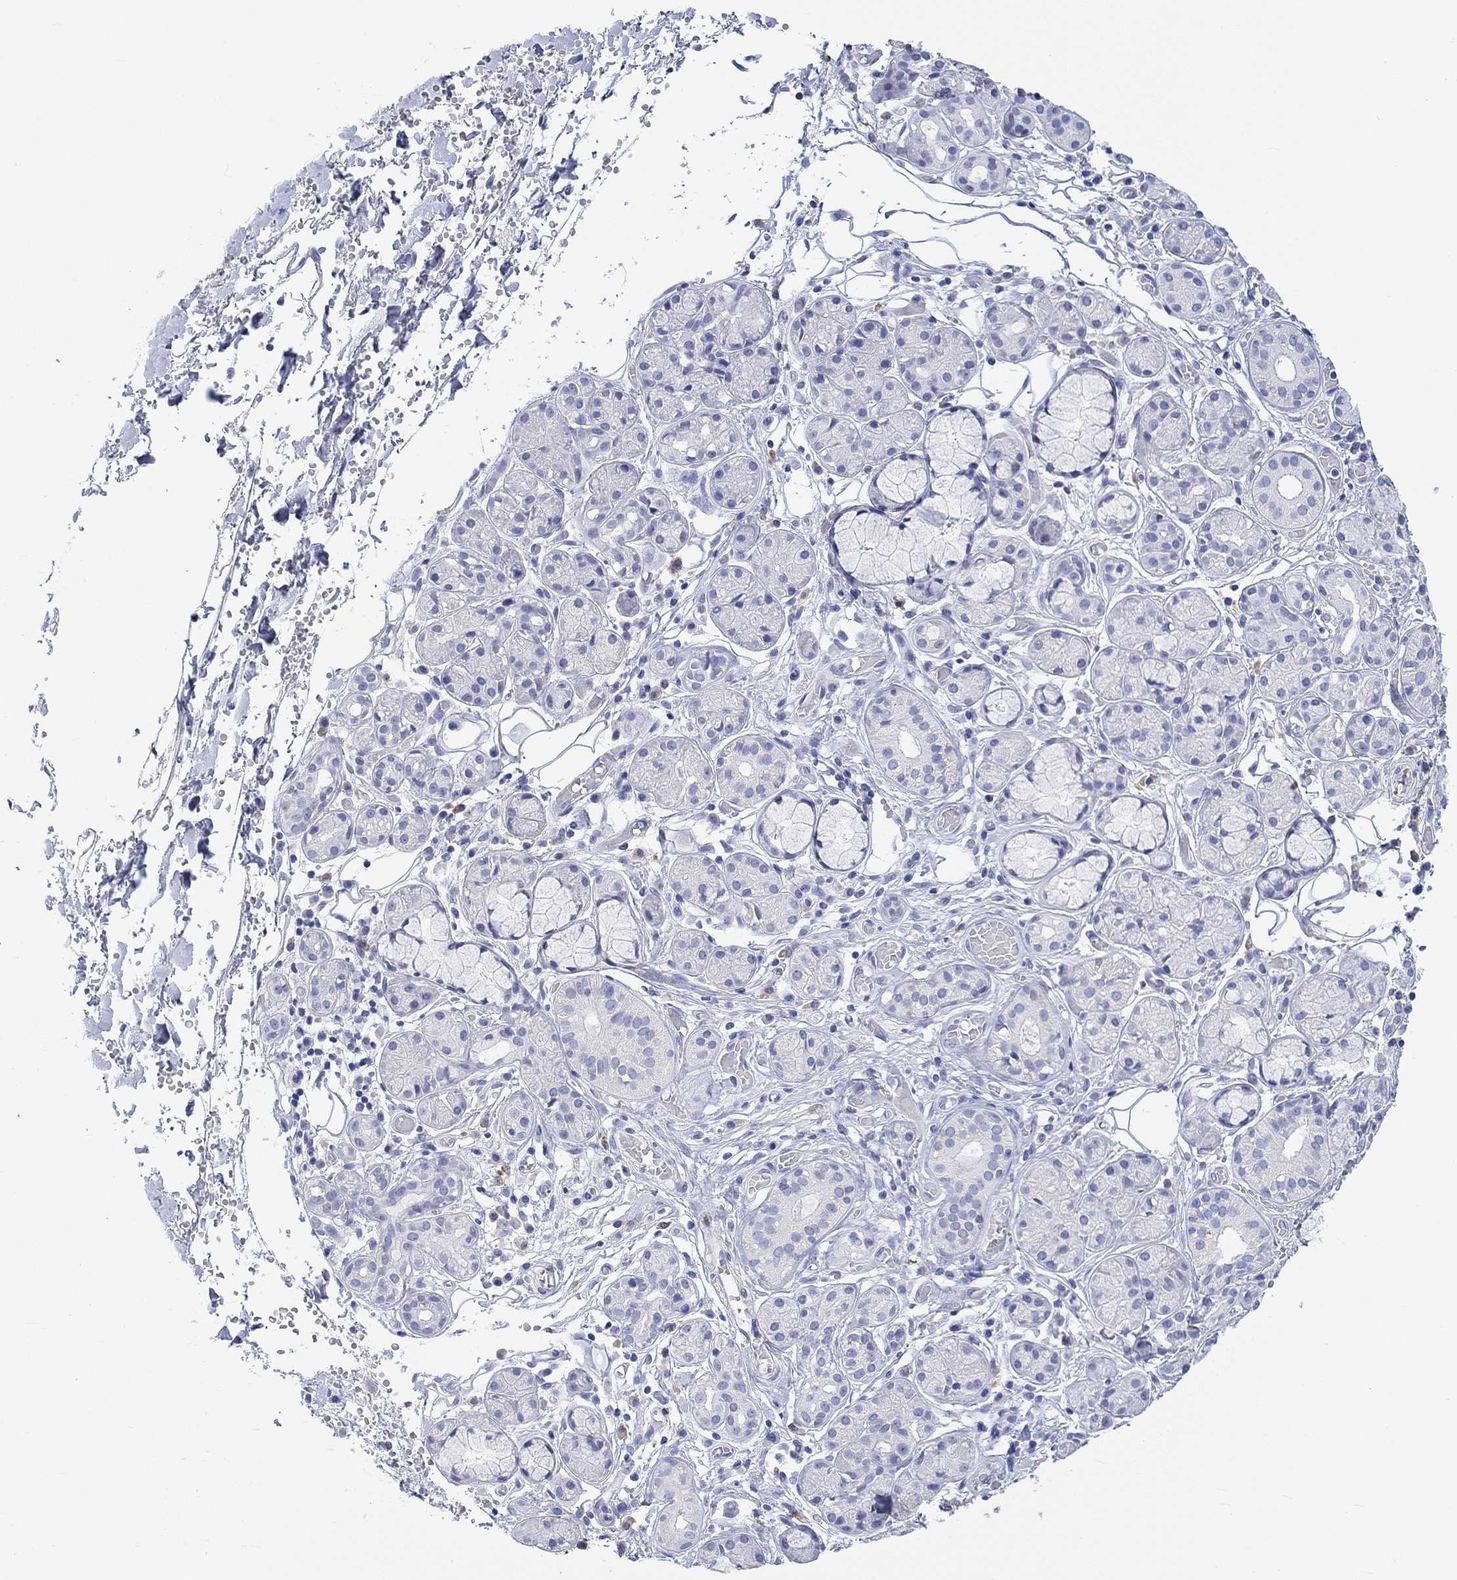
{"staining": {"intensity": "negative", "quantity": "none", "location": "none"}, "tissue": "salivary gland", "cell_type": "Glandular cells", "image_type": "normal", "snomed": [{"axis": "morphology", "description": "Normal tissue, NOS"}, {"axis": "topography", "description": "Salivary gland"}, {"axis": "topography", "description": "Peripheral nerve tissue"}], "caption": "Histopathology image shows no significant protein staining in glandular cells of normal salivary gland.", "gene": "MSI1", "patient": {"sex": "male", "age": 71}}